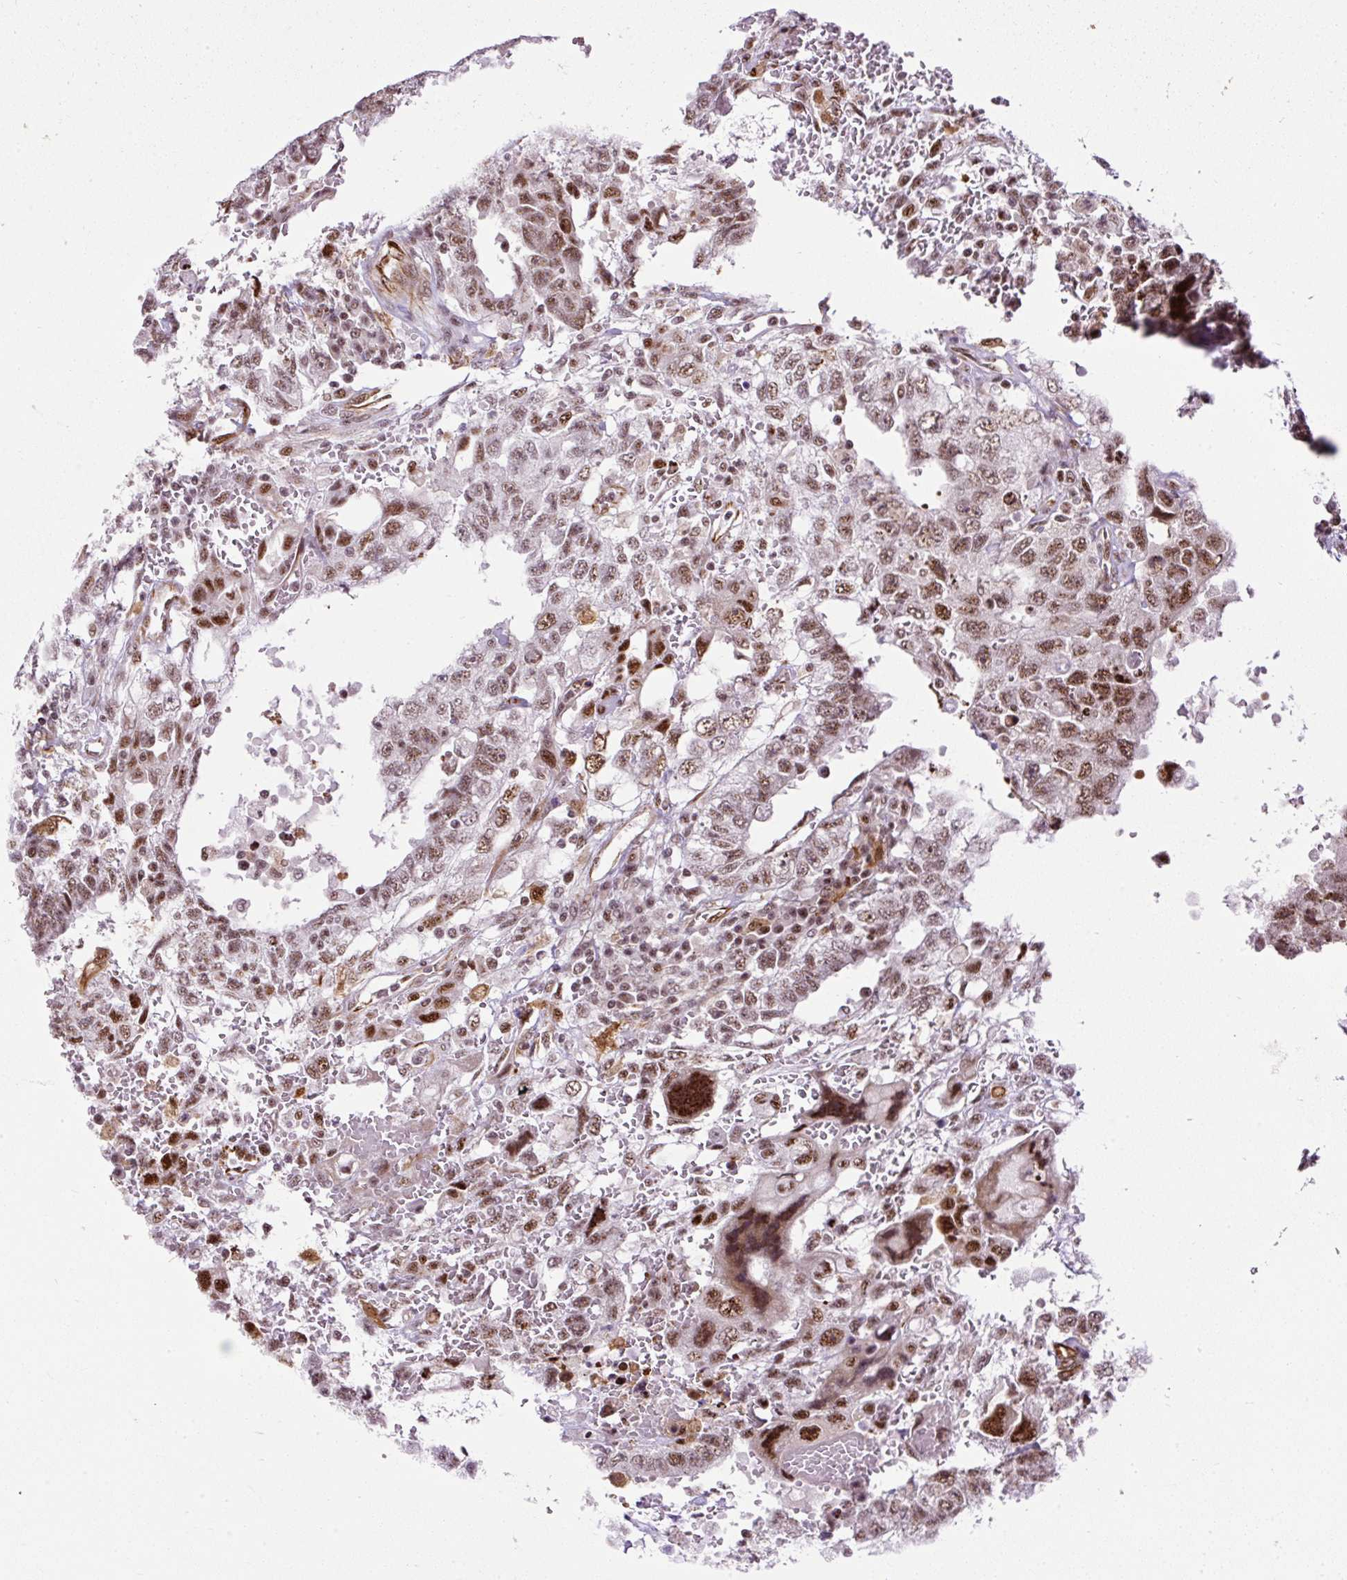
{"staining": {"intensity": "moderate", "quantity": ">75%", "location": "nuclear"}, "tissue": "testis cancer", "cell_type": "Tumor cells", "image_type": "cancer", "snomed": [{"axis": "morphology", "description": "Carcinoma, Embryonal, NOS"}, {"axis": "topography", "description": "Testis"}], "caption": "Immunohistochemistry micrograph of neoplastic tissue: testis cancer stained using immunohistochemistry displays medium levels of moderate protein expression localized specifically in the nuclear of tumor cells, appearing as a nuclear brown color.", "gene": "LUC7L2", "patient": {"sex": "male", "age": 26}}